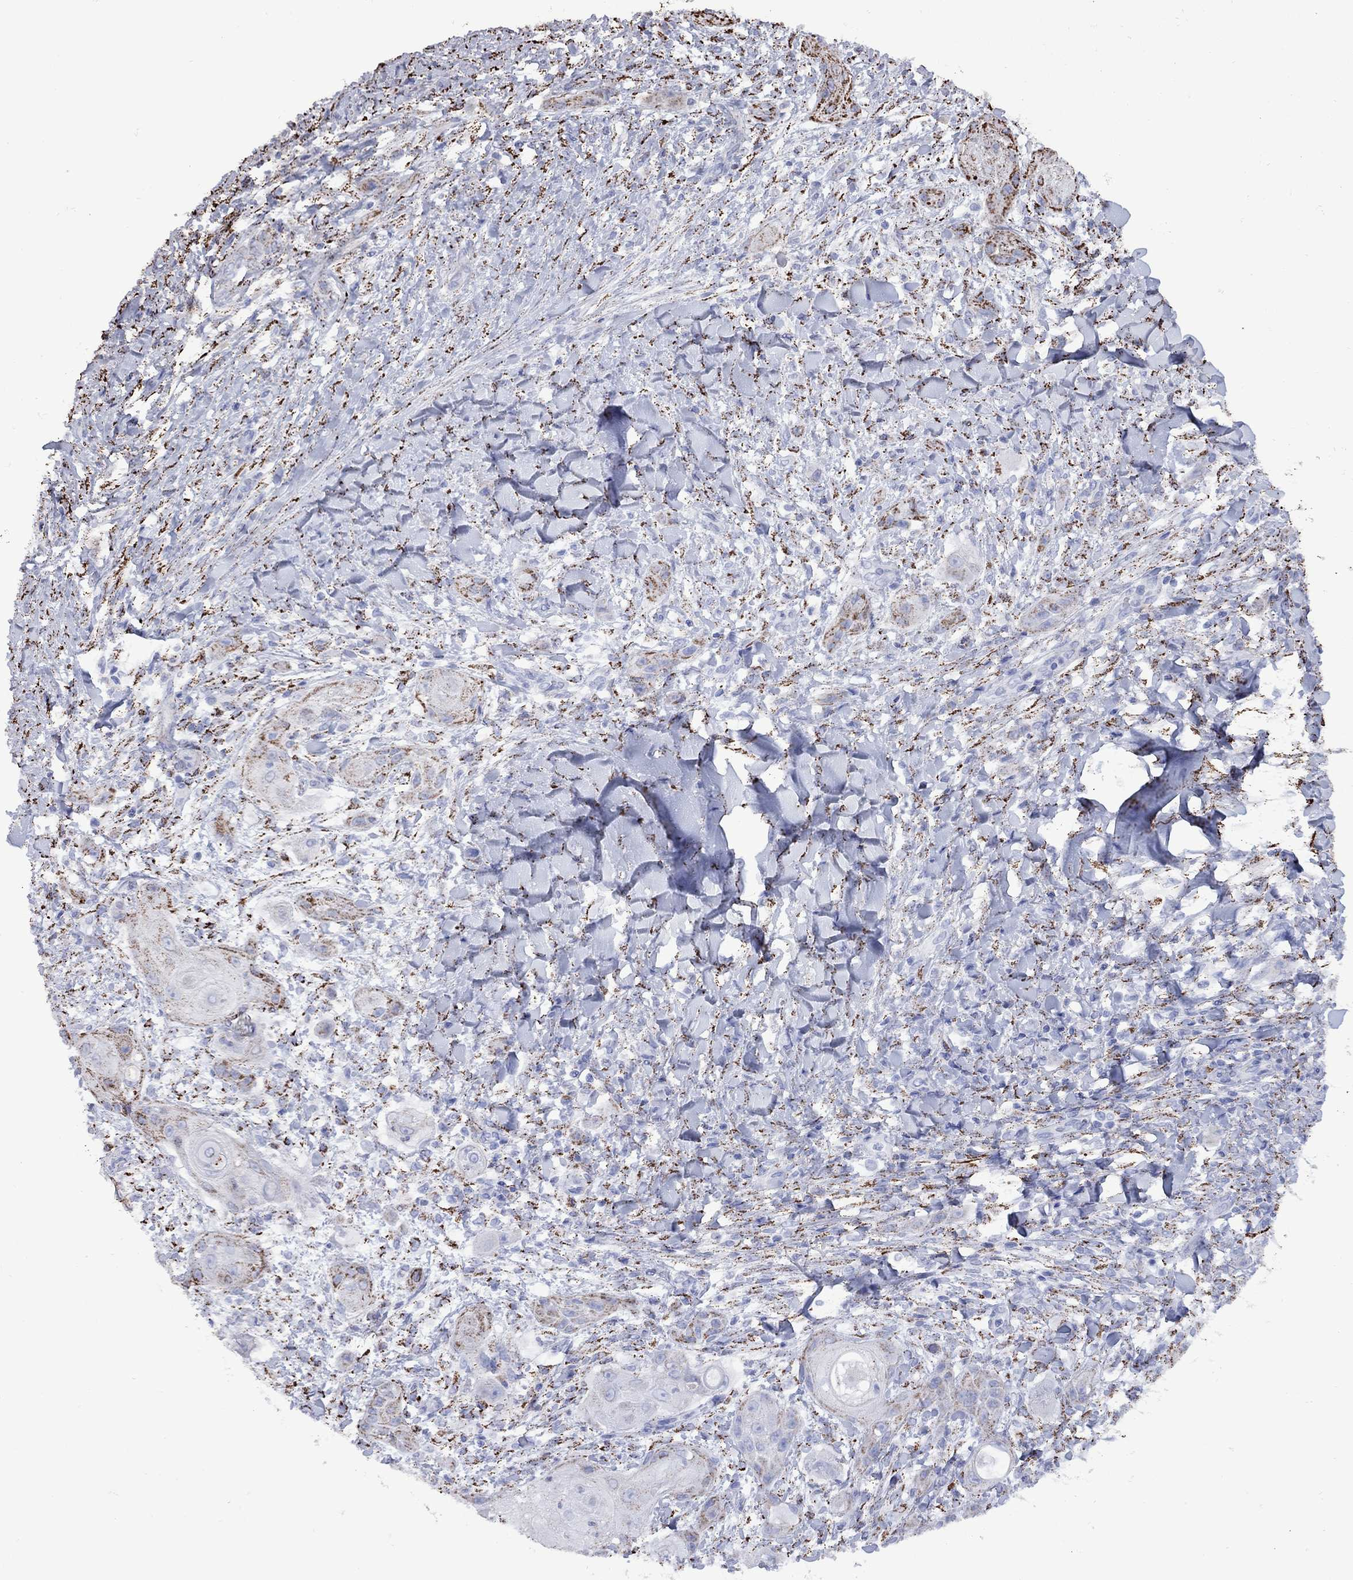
{"staining": {"intensity": "strong", "quantity": "<25%", "location": "cytoplasmic/membranous"}, "tissue": "skin cancer", "cell_type": "Tumor cells", "image_type": "cancer", "snomed": [{"axis": "morphology", "description": "Squamous cell carcinoma, NOS"}, {"axis": "topography", "description": "Skin"}], "caption": "Immunohistochemistry (IHC) (DAB (3,3'-diaminobenzidine)) staining of skin cancer (squamous cell carcinoma) demonstrates strong cytoplasmic/membranous protein positivity in about <25% of tumor cells.", "gene": "SESTD1", "patient": {"sex": "male", "age": 62}}